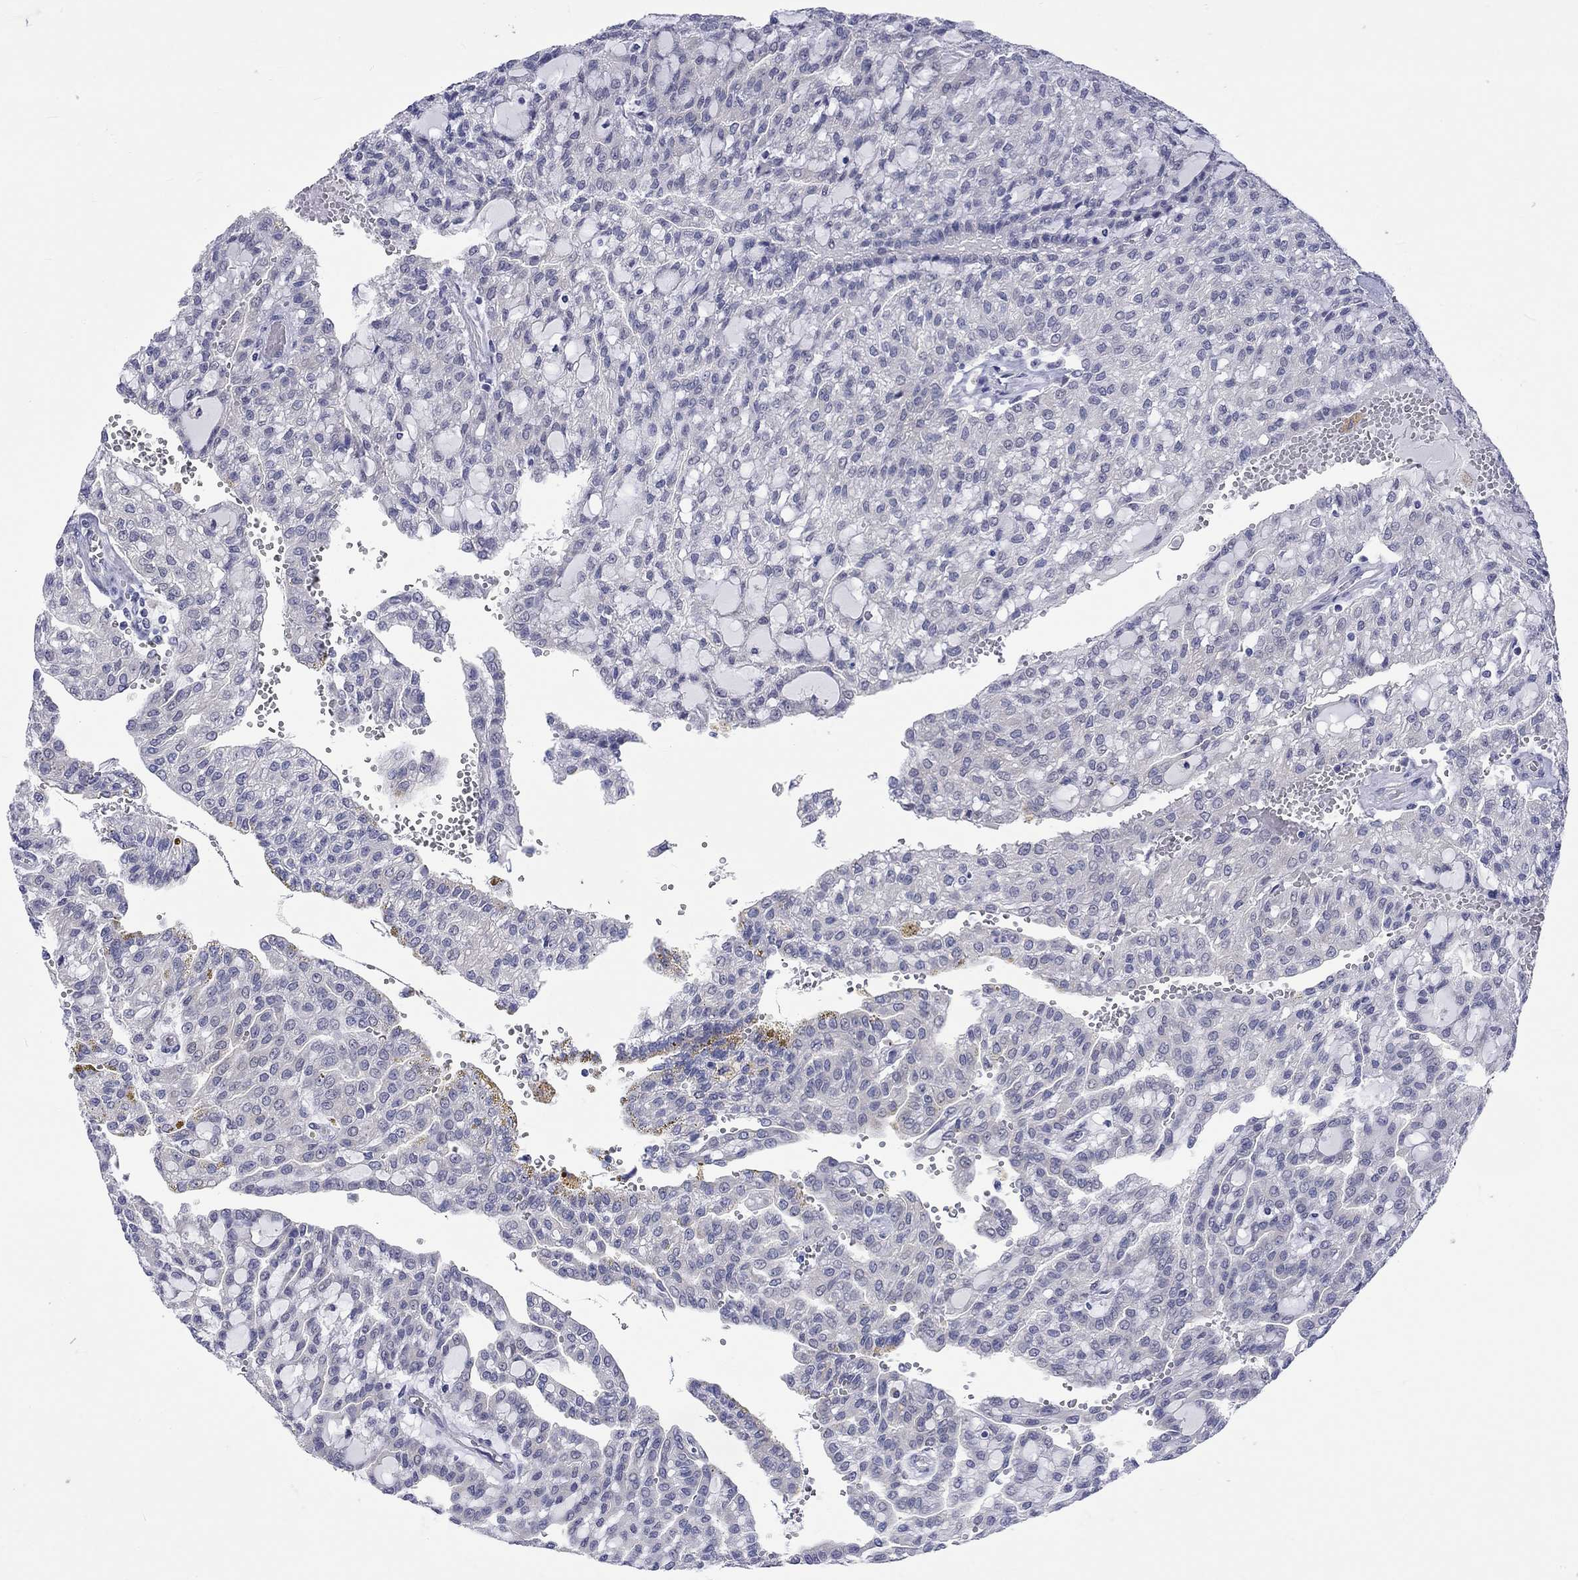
{"staining": {"intensity": "negative", "quantity": "none", "location": "none"}, "tissue": "renal cancer", "cell_type": "Tumor cells", "image_type": "cancer", "snomed": [{"axis": "morphology", "description": "Adenocarcinoma, NOS"}, {"axis": "topography", "description": "Kidney"}], "caption": "This is an immunohistochemistry photomicrograph of renal adenocarcinoma. There is no staining in tumor cells.", "gene": "CERS1", "patient": {"sex": "male", "age": 63}}